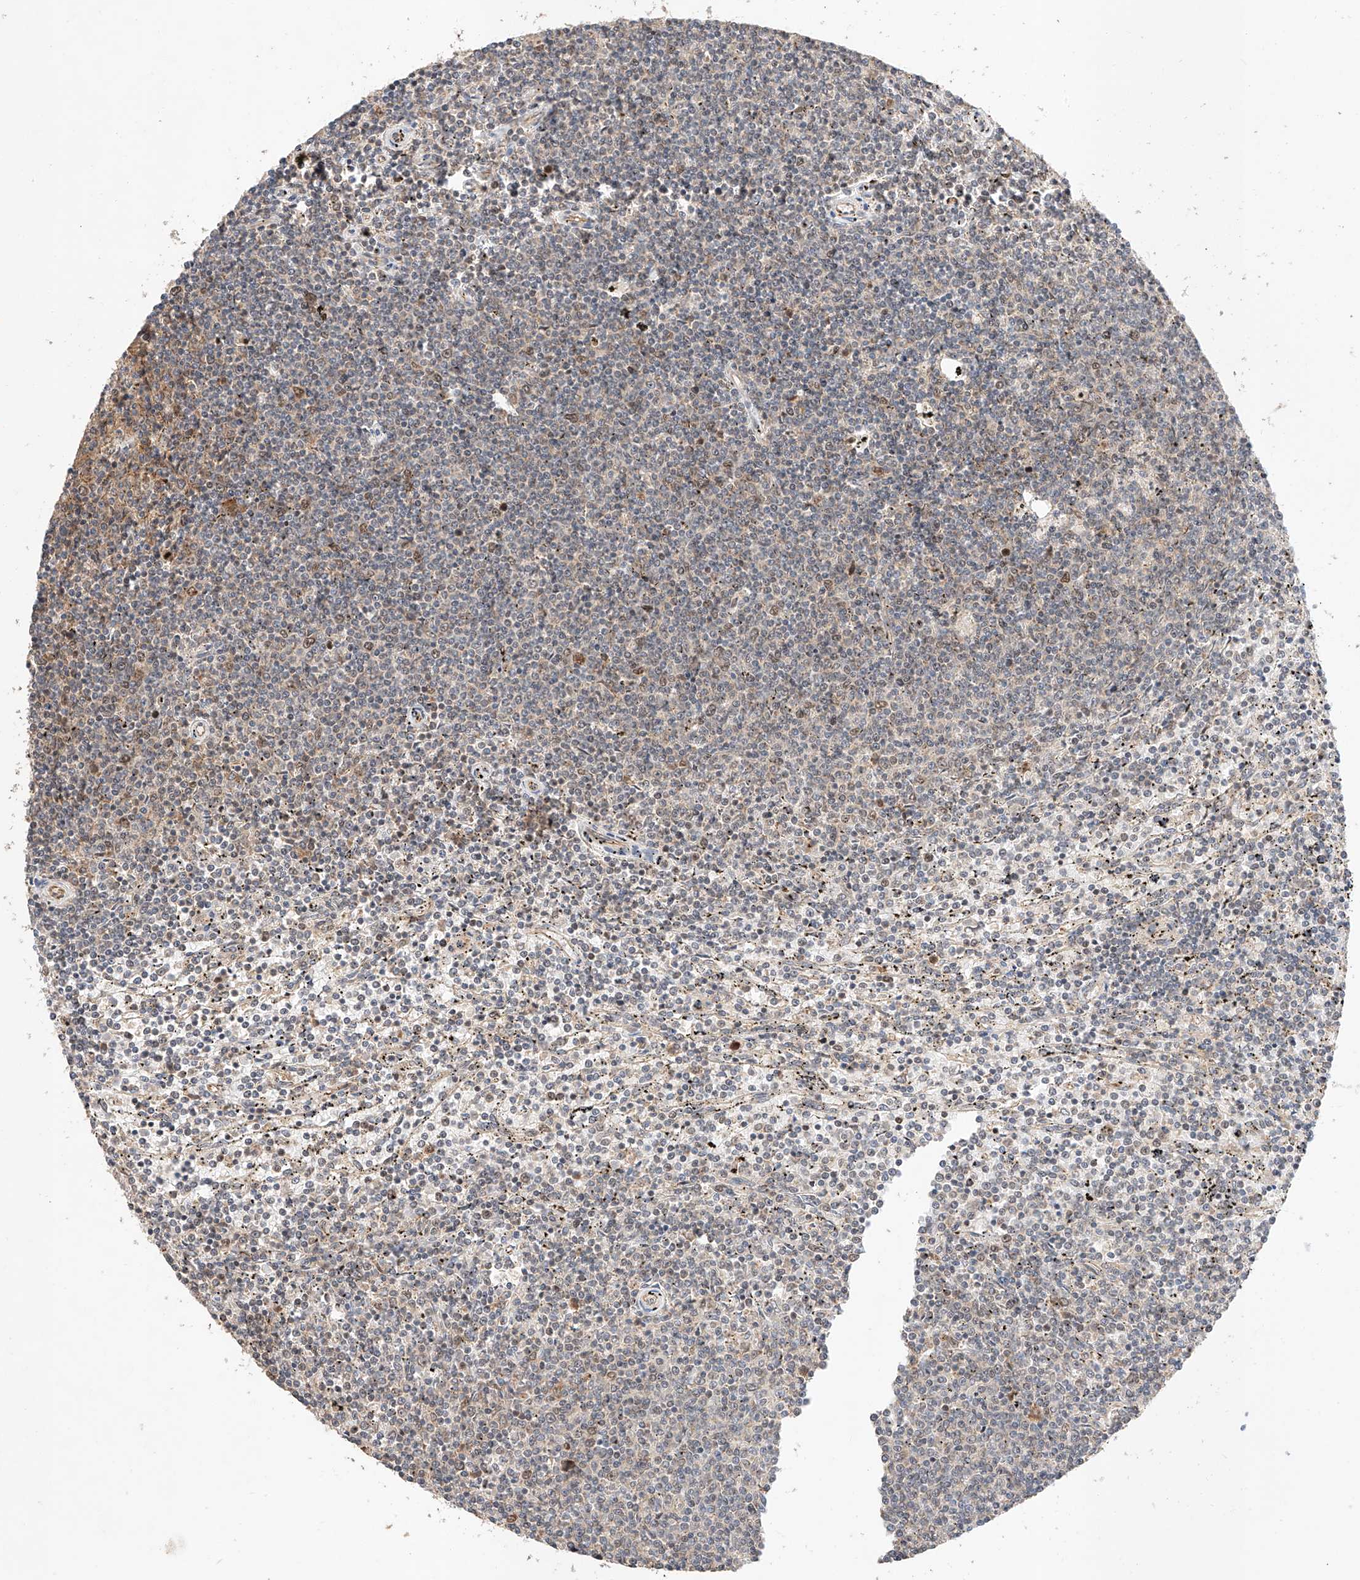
{"staining": {"intensity": "negative", "quantity": "none", "location": "none"}, "tissue": "lymphoma", "cell_type": "Tumor cells", "image_type": "cancer", "snomed": [{"axis": "morphology", "description": "Malignant lymphoma, non-Hodgkin's type, Low grade"}, {"axis": "topography", "description": "Spleen"}], "caption": "This photomicrograph is of lymphoma stained with immunohistochemistry to label a protein in brown with the nuclei are counter-stained blue. There is no positivity in tumor cells. Brightfield microscopy of immunohistochemistry stained with DAB (brown) and hematoxylin (blue), captured at high magnification.", "gene": "RAB23", "patient": {"sex": "female", "age": 50}}